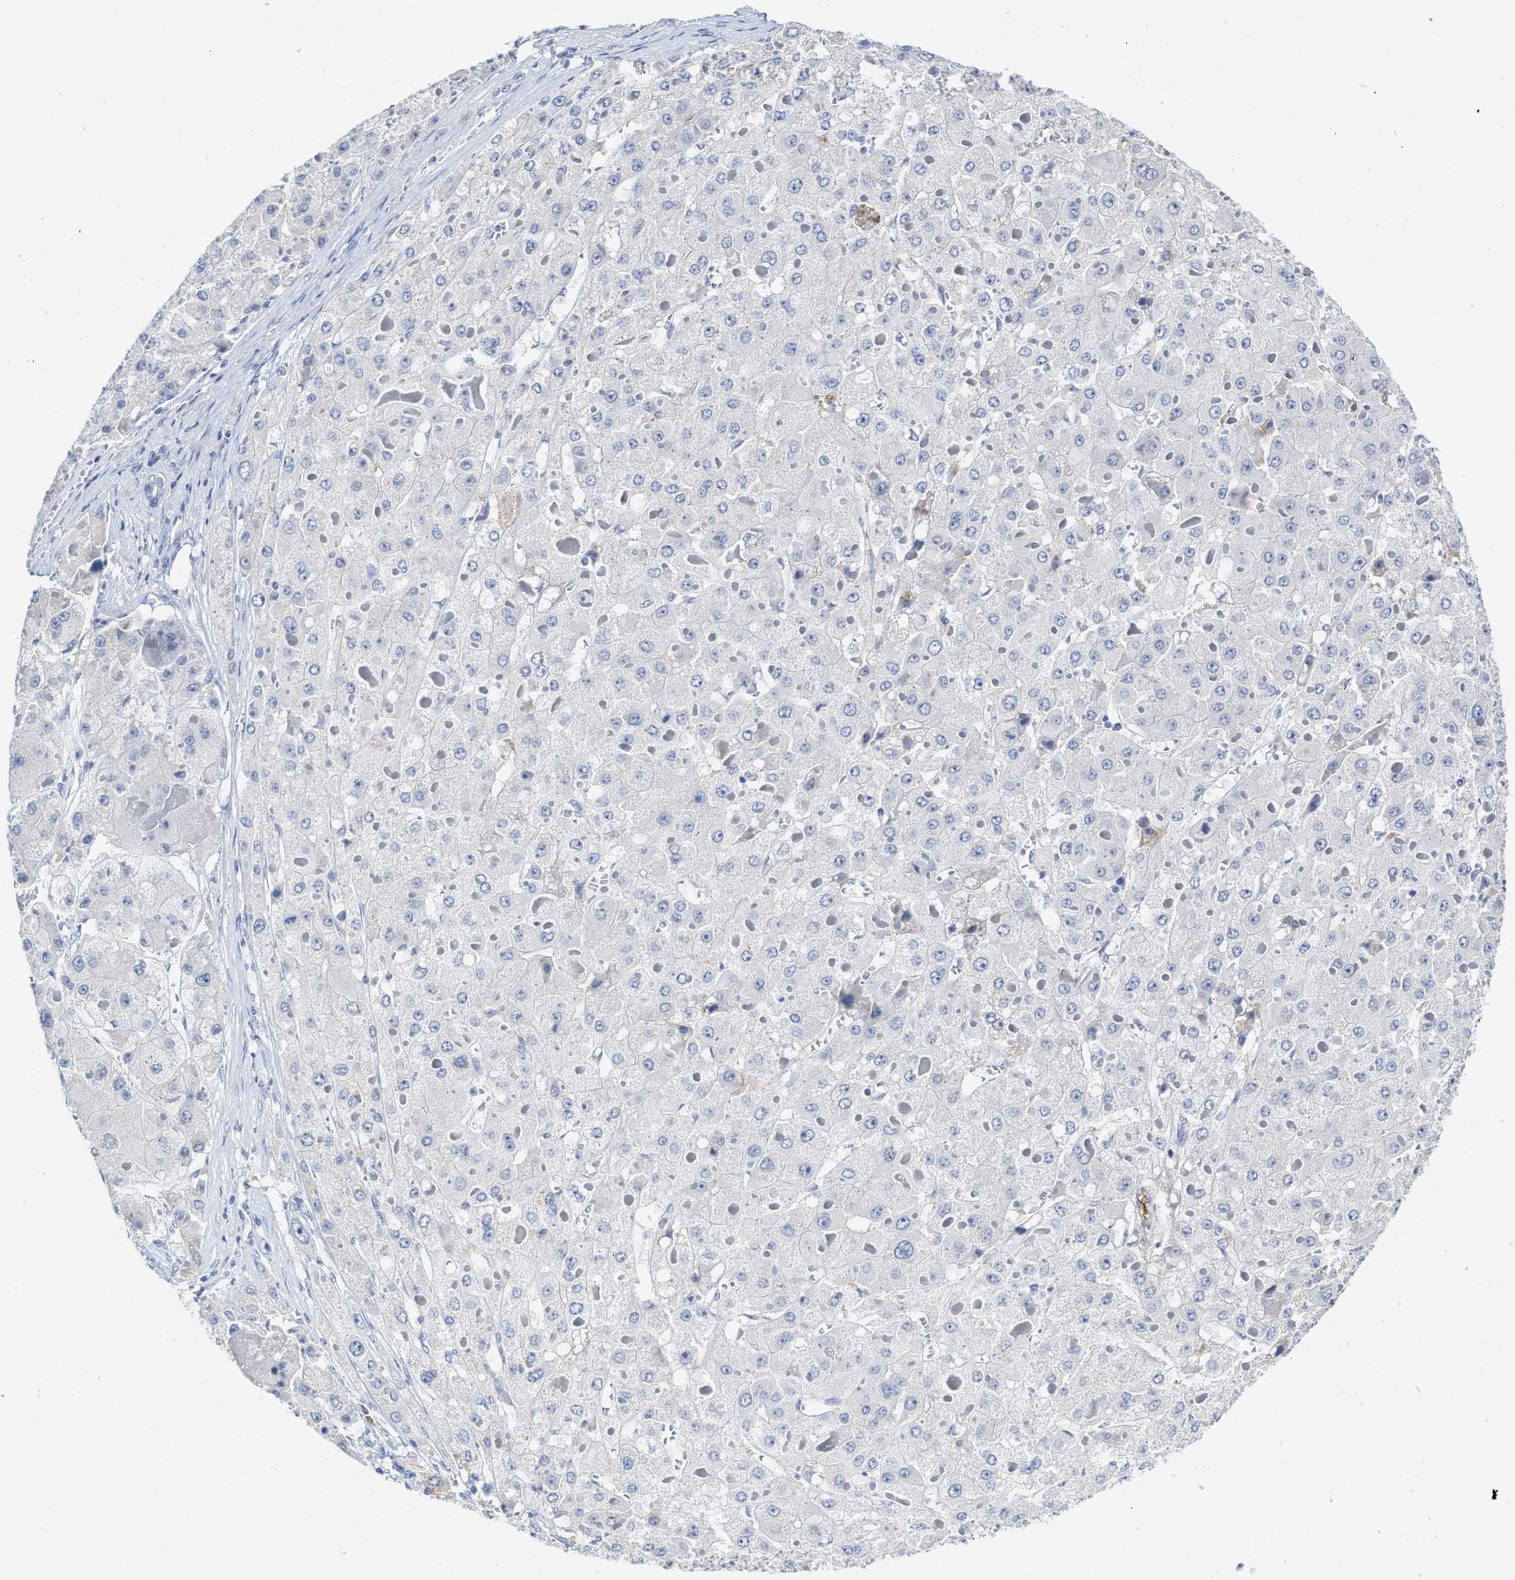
{"staining": {"intensity": "negative", "quantity": "none", "location": "none"}, "tissue": "liver cancer", "cell_type": "Tumor cells", "image_type": "cancer", "snomed": [{"axis": "morphology", "description": "Carcinoma, Hepatocellular, NOS"}, {"axis": "topography", "description": "Liver"}], "caption": "Immunohistochemistry micrograph of neoplastic tissue: liver hepatocellular carcinoma stained with DAB displays no significant protein staining in tumor cells. Nuclei are stained in blue.", "gene": "C2", "patient": {"sex": "female", "age": 73}}